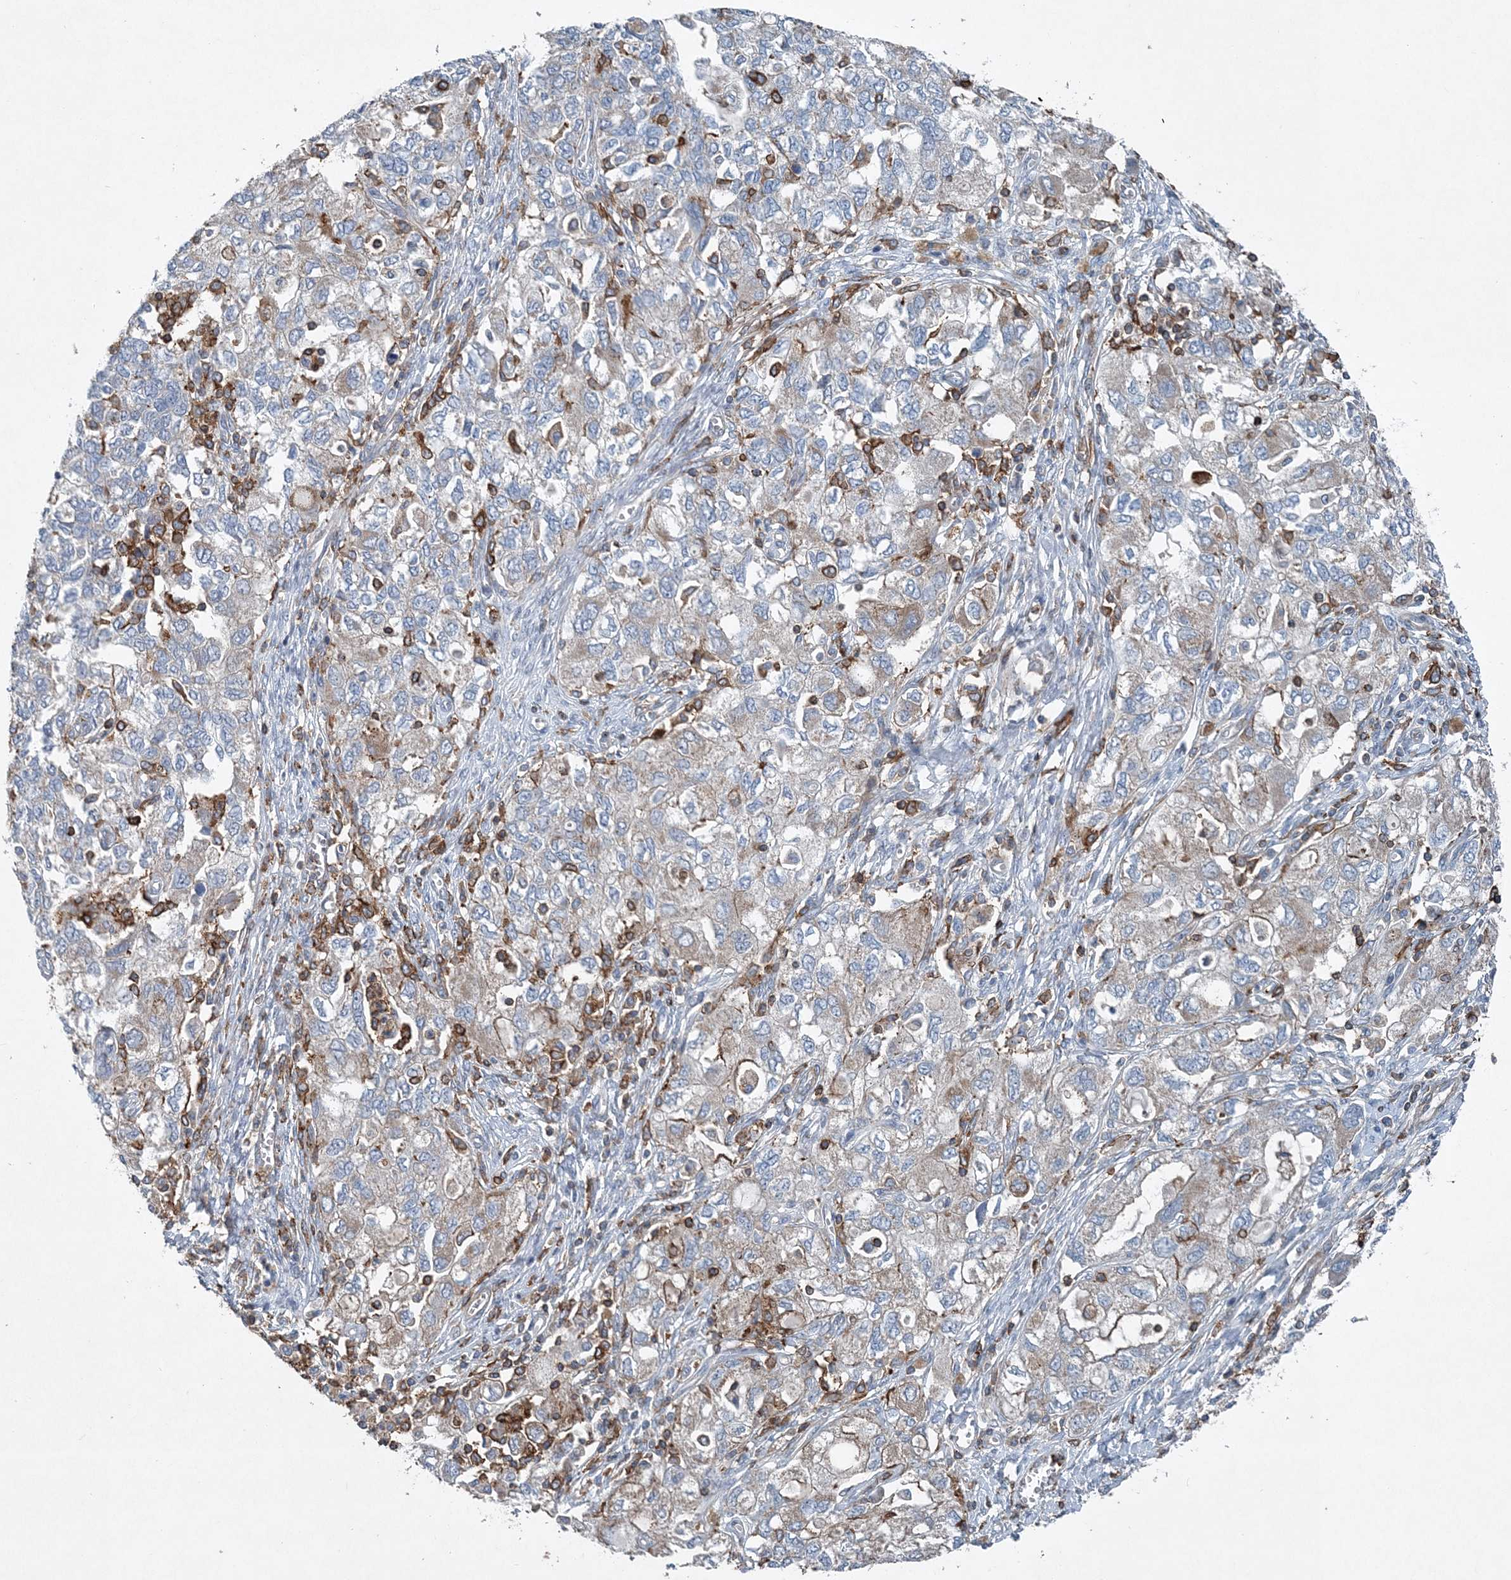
{"staining": {"intensity": "negative", "quantity": "none", "location": "none"}, "tissue": "ovarian cancer", "cell_type": "Tumor cells", "image_type": "cancer", "snomed": [{"axis": "morphology", "description": "Carcinoma, NOS"}, {"axis": "morphology", "description": "Cystadenocarcinoma, serous, NOS"}, {"axis": "topography", "description": "Ovary"}], "caption": "Protein analysis of ovarian serous cystadenocarcinoma reveals no significant staining in tumor cells. The staining was performed using DAB (3,3'-diaminobenzidine) to visualize the protein expression in brown, while the nuclei were stained in blue with hematoxylin (Magnification: 20x).", "gene": "DGUOK", "patient": {"sex": "female", "age": 69}}